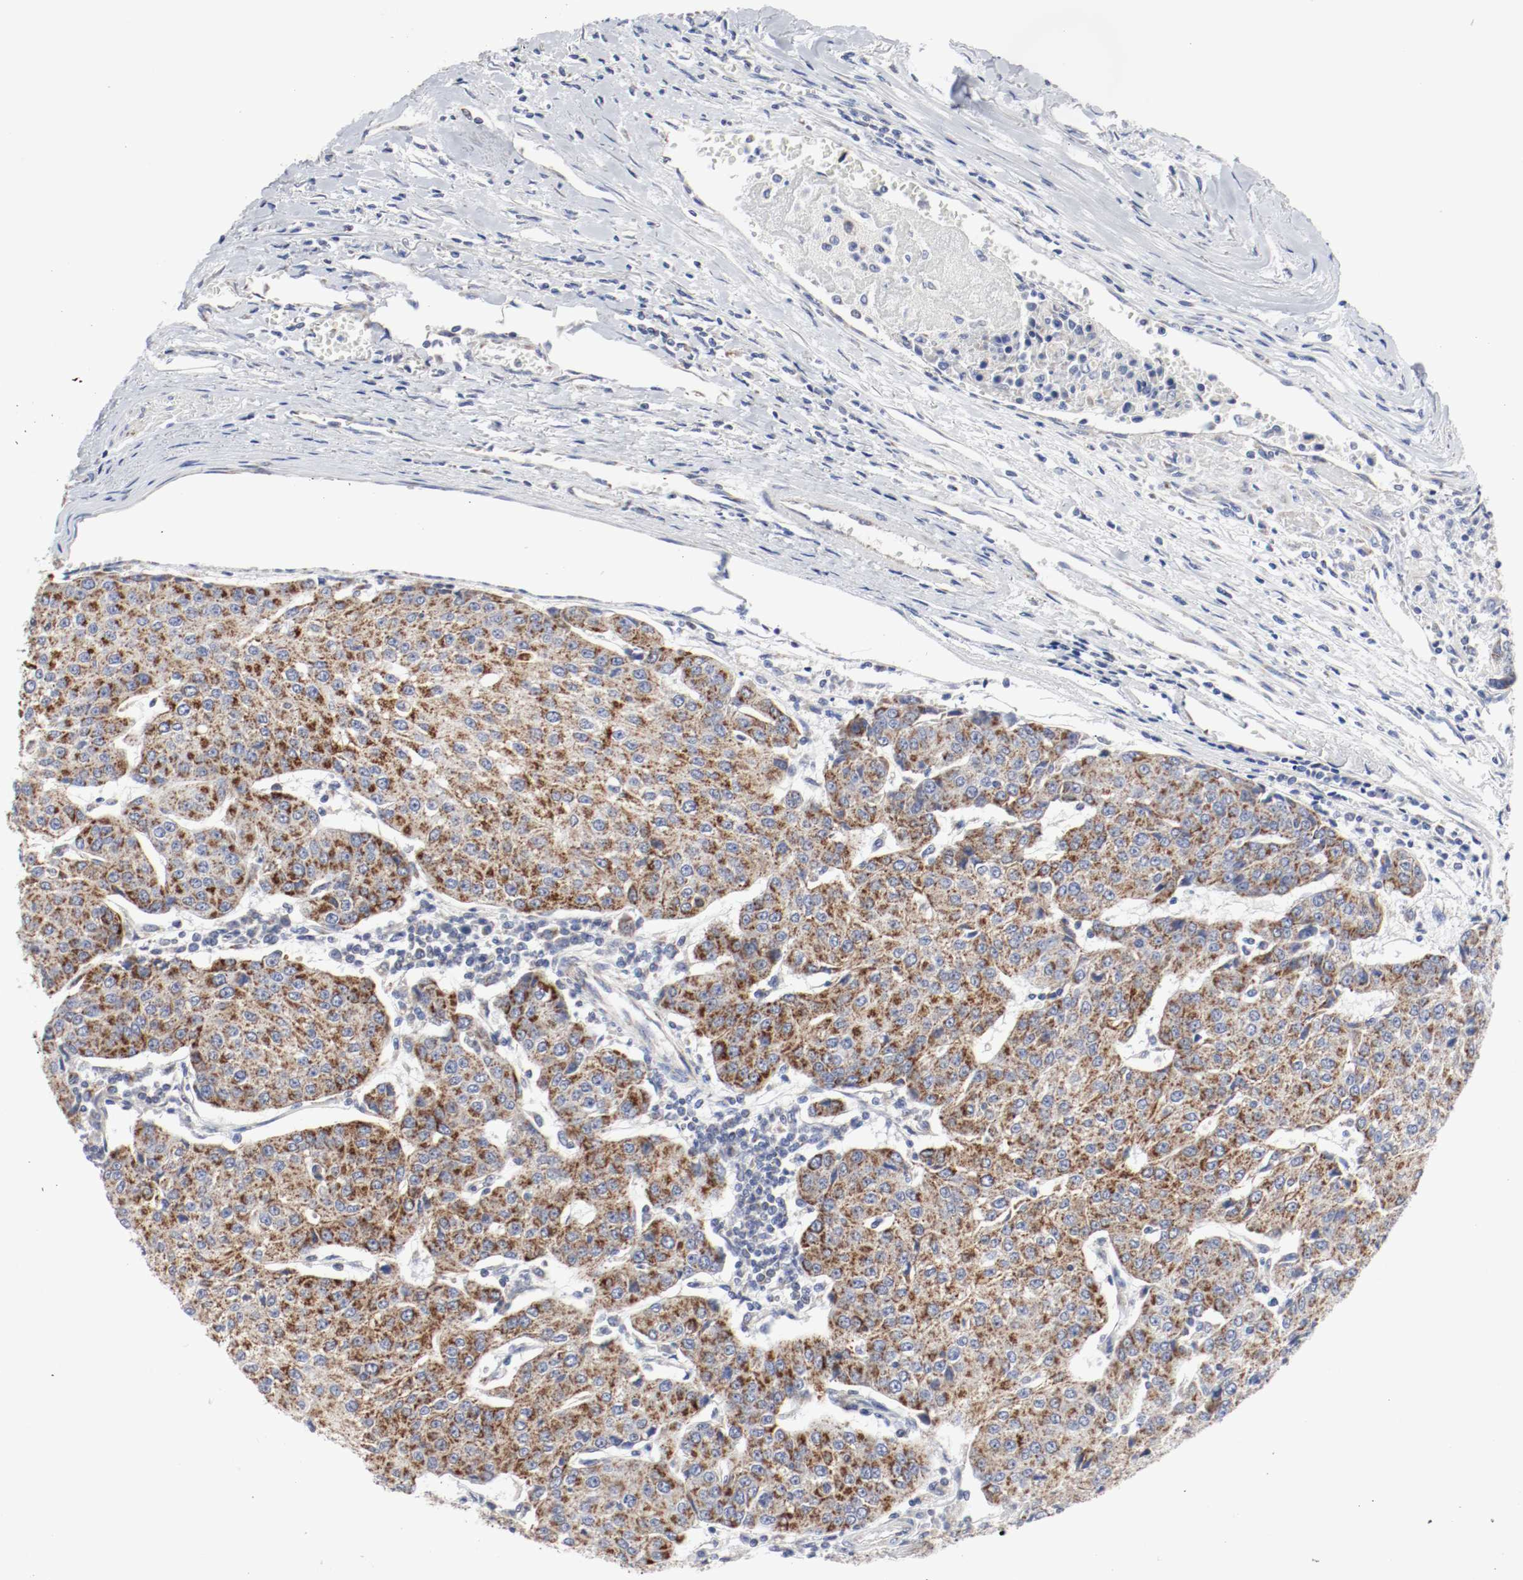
{"staining": {"intensity": "strong", "quantity": ">75%", "location": "cytoplasmic/membranous"}, "tissue": "urothelial cancer", "cell_type": "Tumor cells", "image_type": "cancer", "snomed": [{"axis": "morphology", "description": "Urothelial carcinoma, High grade"}, {"axis": "topography", "description": "Urinary bladder"}], "caption": "Urothelial cancer tissue exhibits strong cytoplasmic/membranous expression in approximately >75% of tumor cells", "gene": "AFG3L2", "patient": {"sex": "female", "age": 85}}